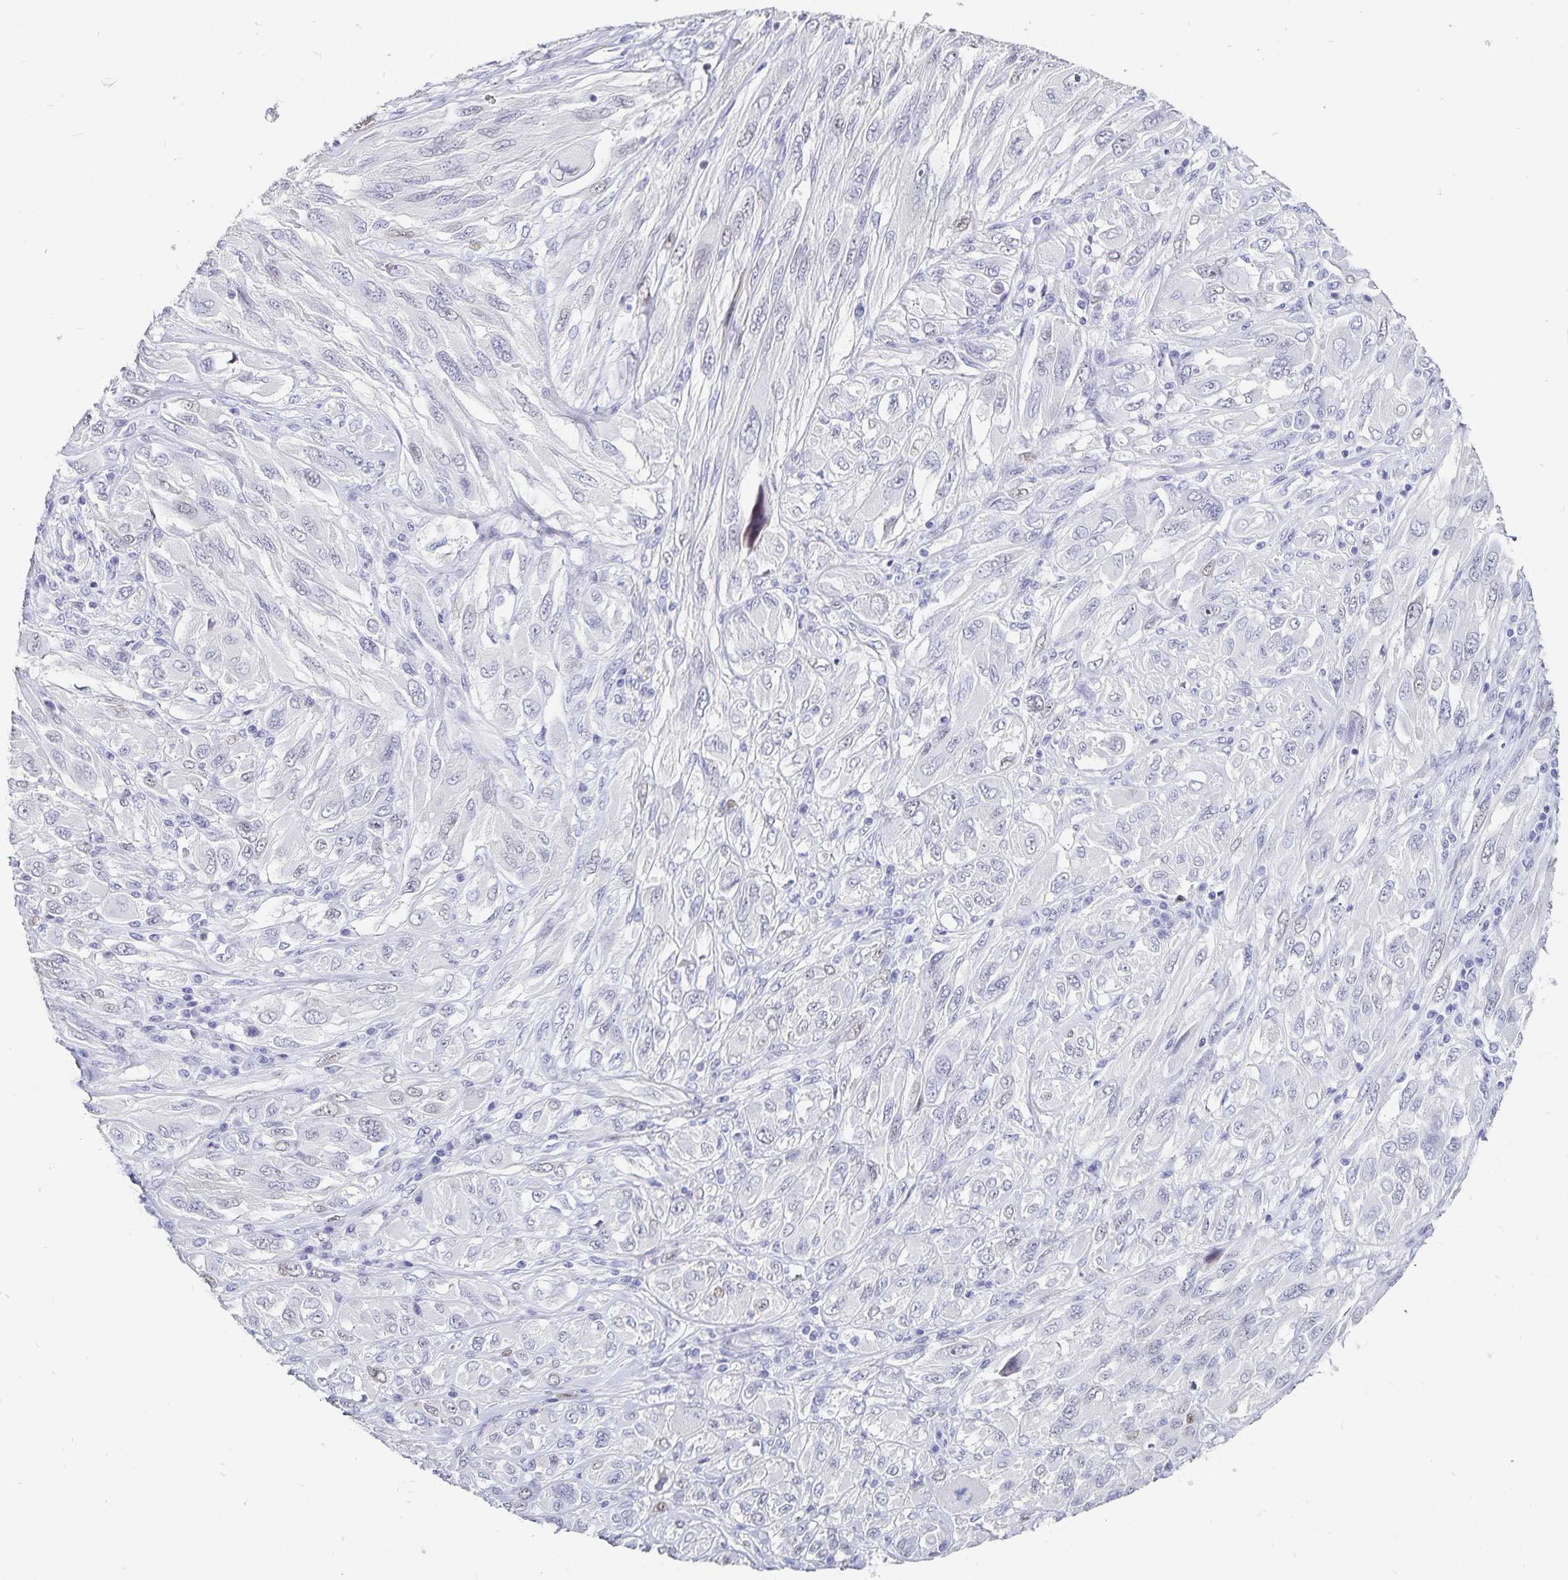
{"staining": {"intensity": "negative", "quantity": "none", "location": "none"}, "tissue": "melanoma", "cell_type": "Tumor cells", "image_type": "cancer", "snomed": [{"axis": "morphology", "description": "Malignant melanoma, NOS"}, {"axis": "topography", "description": "Skin"}], "caption": "The histopathology image shows no staining of tumor cells in melanoma.", "gene": "HMGB3", "patient": {"sex": "female", "age": 91}}